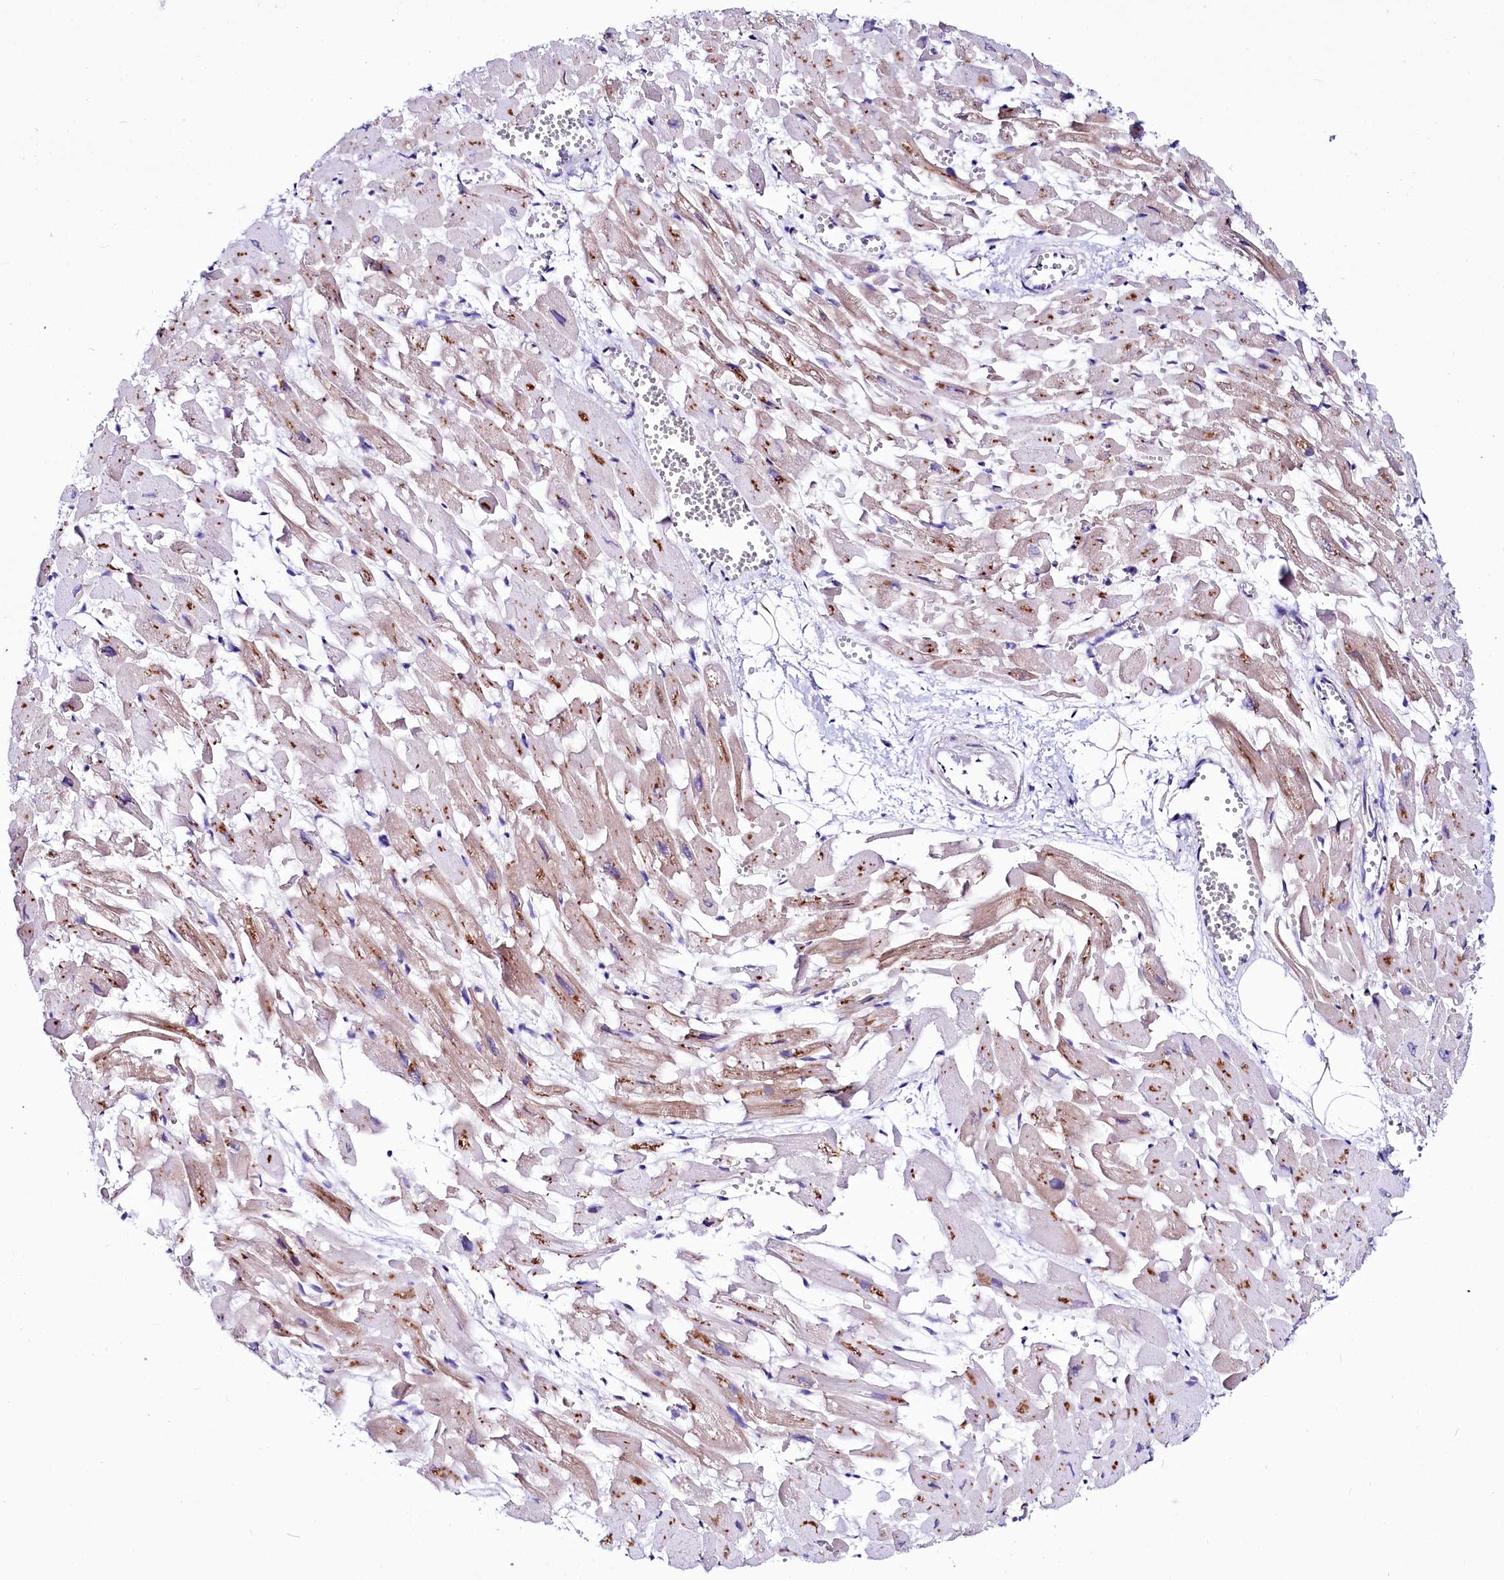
{"staining": {"intensity": "moderate", "quantity": "25%-75%", "location": "cytoplasmic/membranous"}, "tissue": "heart muscle", "cell_type": "Cardiomyocytes", "image_type": "normal", "snomed": [{"axis": "morphology", "description": "Normal tissue, NOS"}, {"axis": "topography", "description": "Heart"}], "caption": "Immunohistochemistry image of benign human heart muscle stained for a protein (brown), which displays medium levels of moderate cytoplasmic/membranous staining in about 25%-75% of cardiomyocytes.", "gene": "ABHD5", "patient": {"sex": "female", "age": 64}}